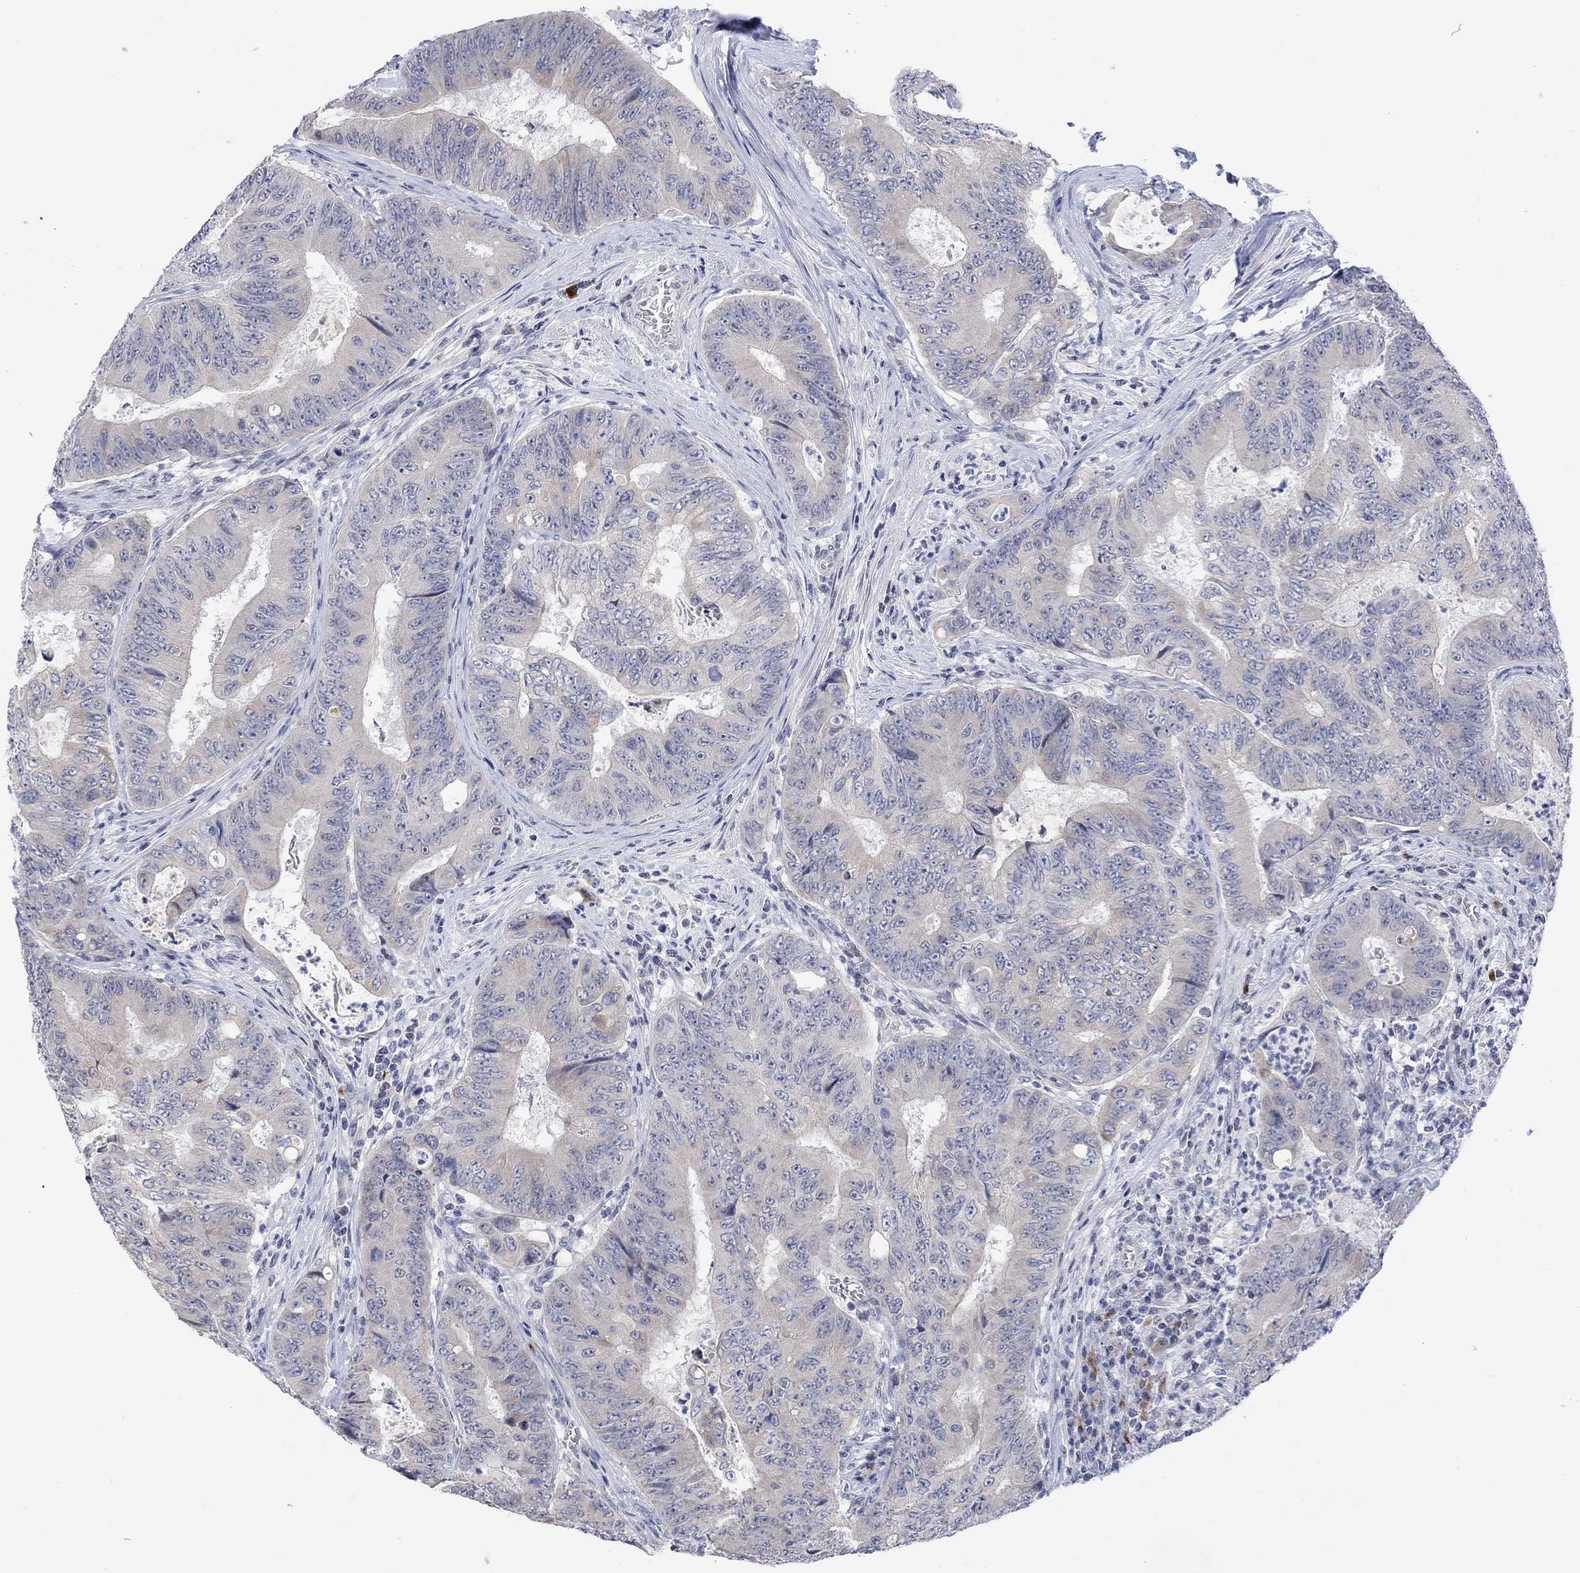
{"staining": {"intensity": "negative", "quantity": "none", "location": "none"}, "tissue": "colorectal cancer", "cell_type": "Tumor cells", "image_type": "cancer", "snomed": [{"axis": "morphology", "description": "Adenocarcinoma, NOS"}, {"axis": "topography", "description": "Colon"}], "caption": "An image of adenocarcinoma (colorectal) stained for a protein reveals no brown staining in tumor cells. Brightfield microscopy of immunohistochemistry (IHC) stained with DAB (3,3'-diaminobenzidine) (brown) and hematoxylin (blue), captured at high magnification.", "gene": "DCX", "patient": {"sex": "female", "age": 48}}